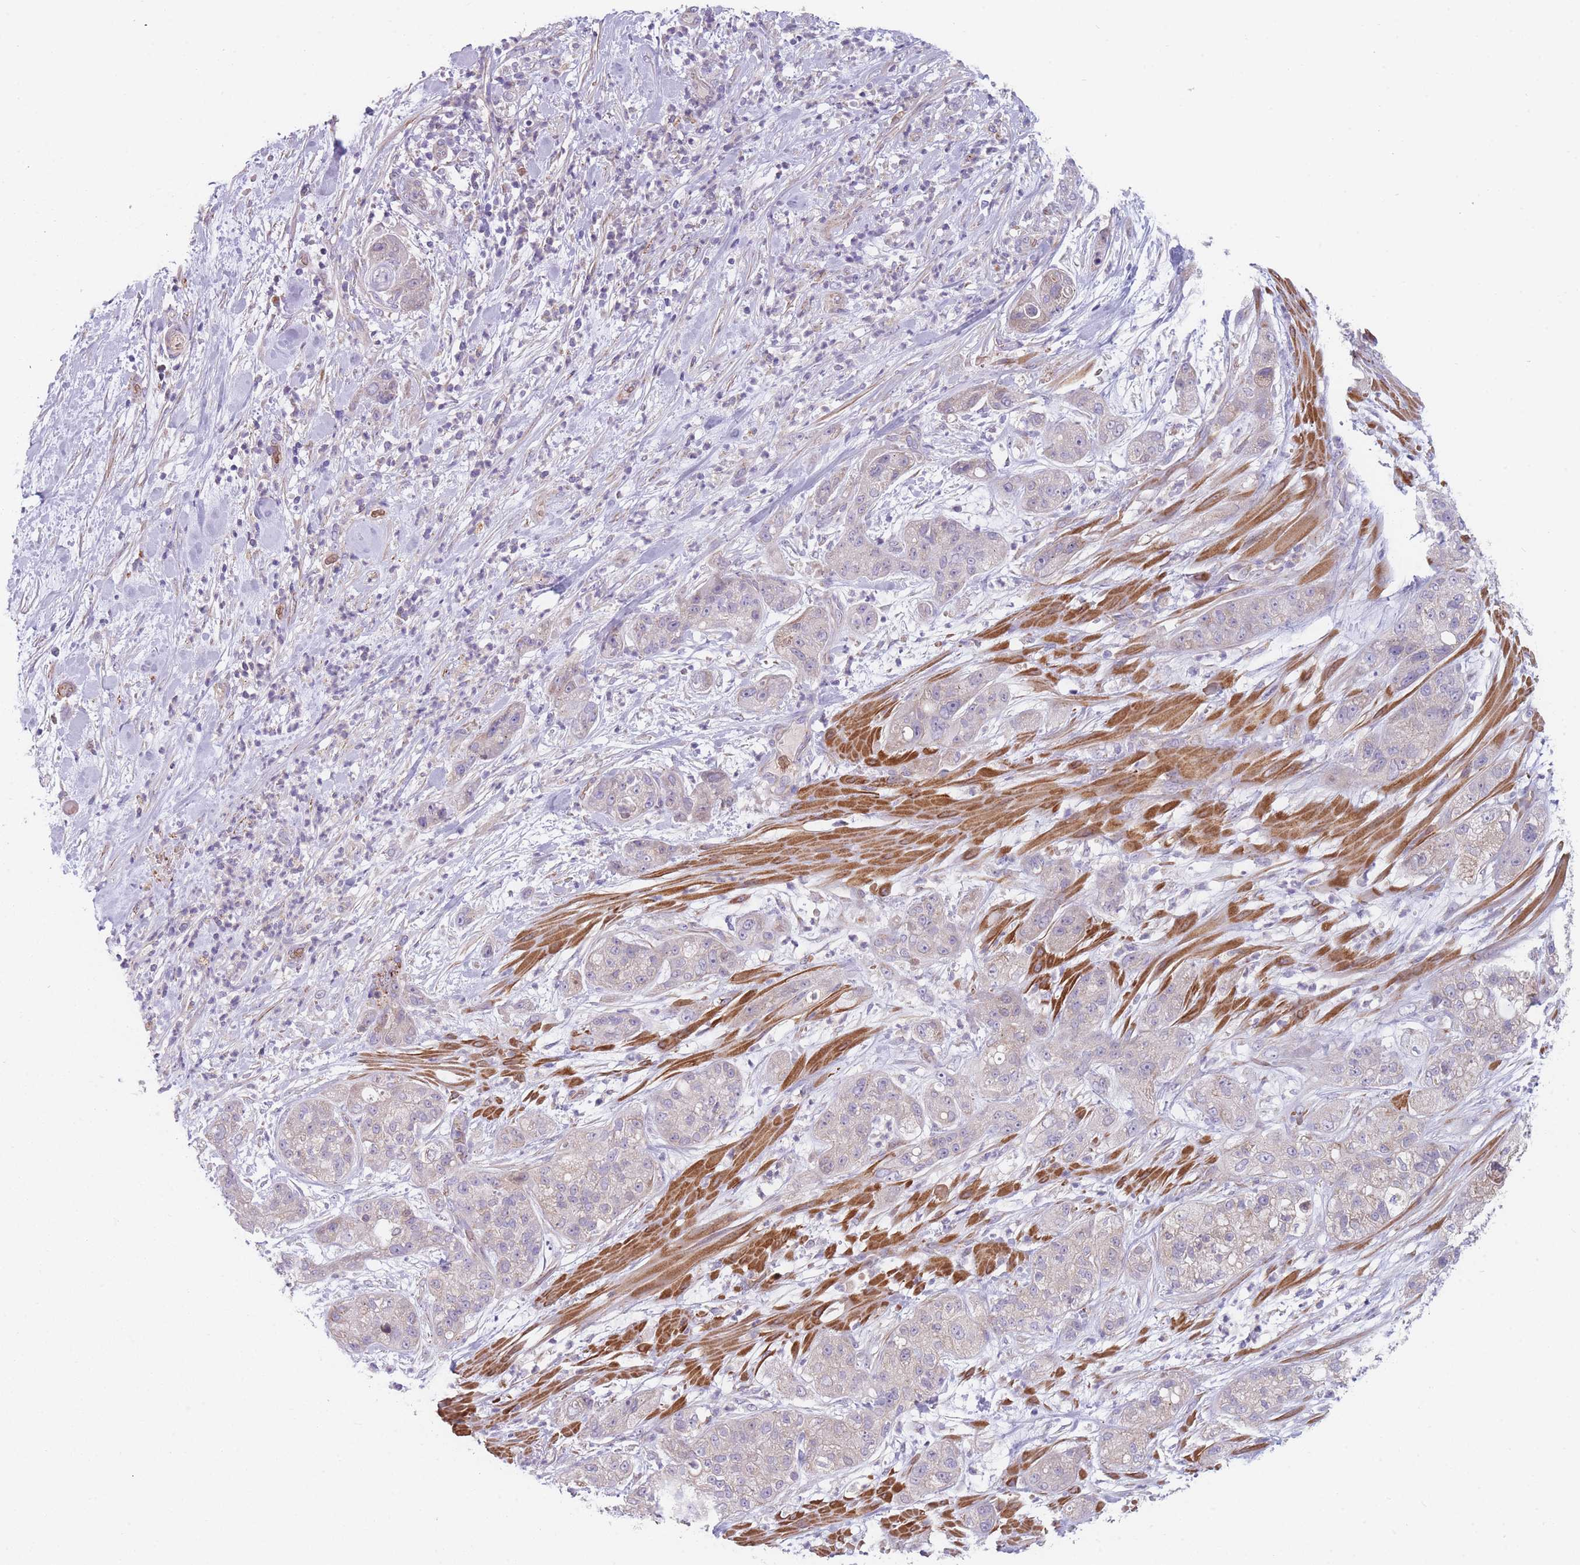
{"staining": {"intensity": "negative", "quantity": "none", "location": "none"}, "tissue": "pancreatic cancer", "cell_type": "Tumor cells", "image_type": "cancer", "snomed": [{"axis": "morphology", "description": "Adenocarcinoma, NOS"}, {"axis": "topography", "description": "Pancreas"}], "caption": "Micrograph shows no significant protein positivity in tumor cells of adenocarcinoma (pancreatic). (DAB (3,3'-diaminobenzidine) immunohistochemistry (IHC) with hematoxylin counter stain).", "gene": "SMPD4", "patient": {"sex": "female", "age": 78}}